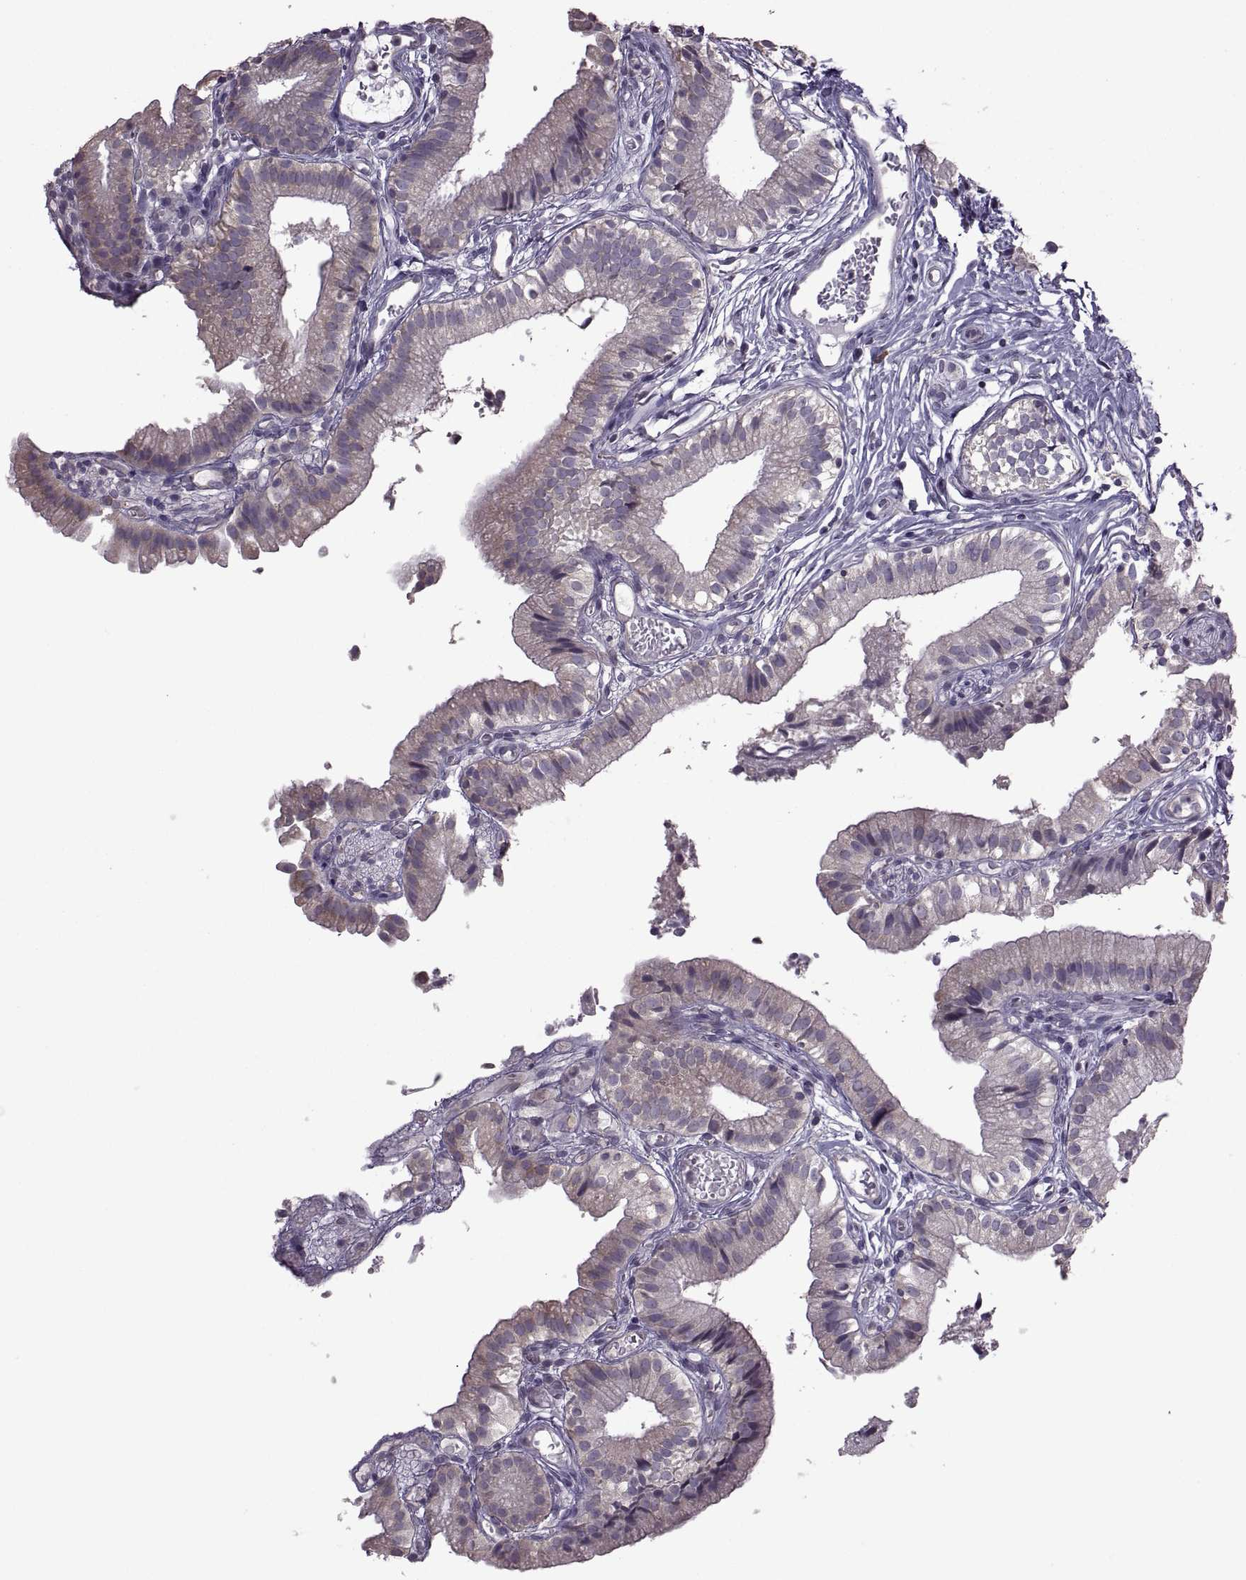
{"staining": {"intensity": "weak", "quantity": "25%-75%", "location": "cytoplasmic/membranous"}, "tissue": "gallbladder", "cell_type": "Glandular cells", "image_type": "normal", "snomed": [{"axis": "morphology", "description": "Normal tissue, NOS"}, {"axis": "topography", "description": "Gallbladder"}], "caption": "A brown stain highlights weak cytoplasmic/membranous staining of a protein in glandular cells of normal human gallbladder.", "gene": "PABPC1", "patient": {"sex": "female", "age": 47}}